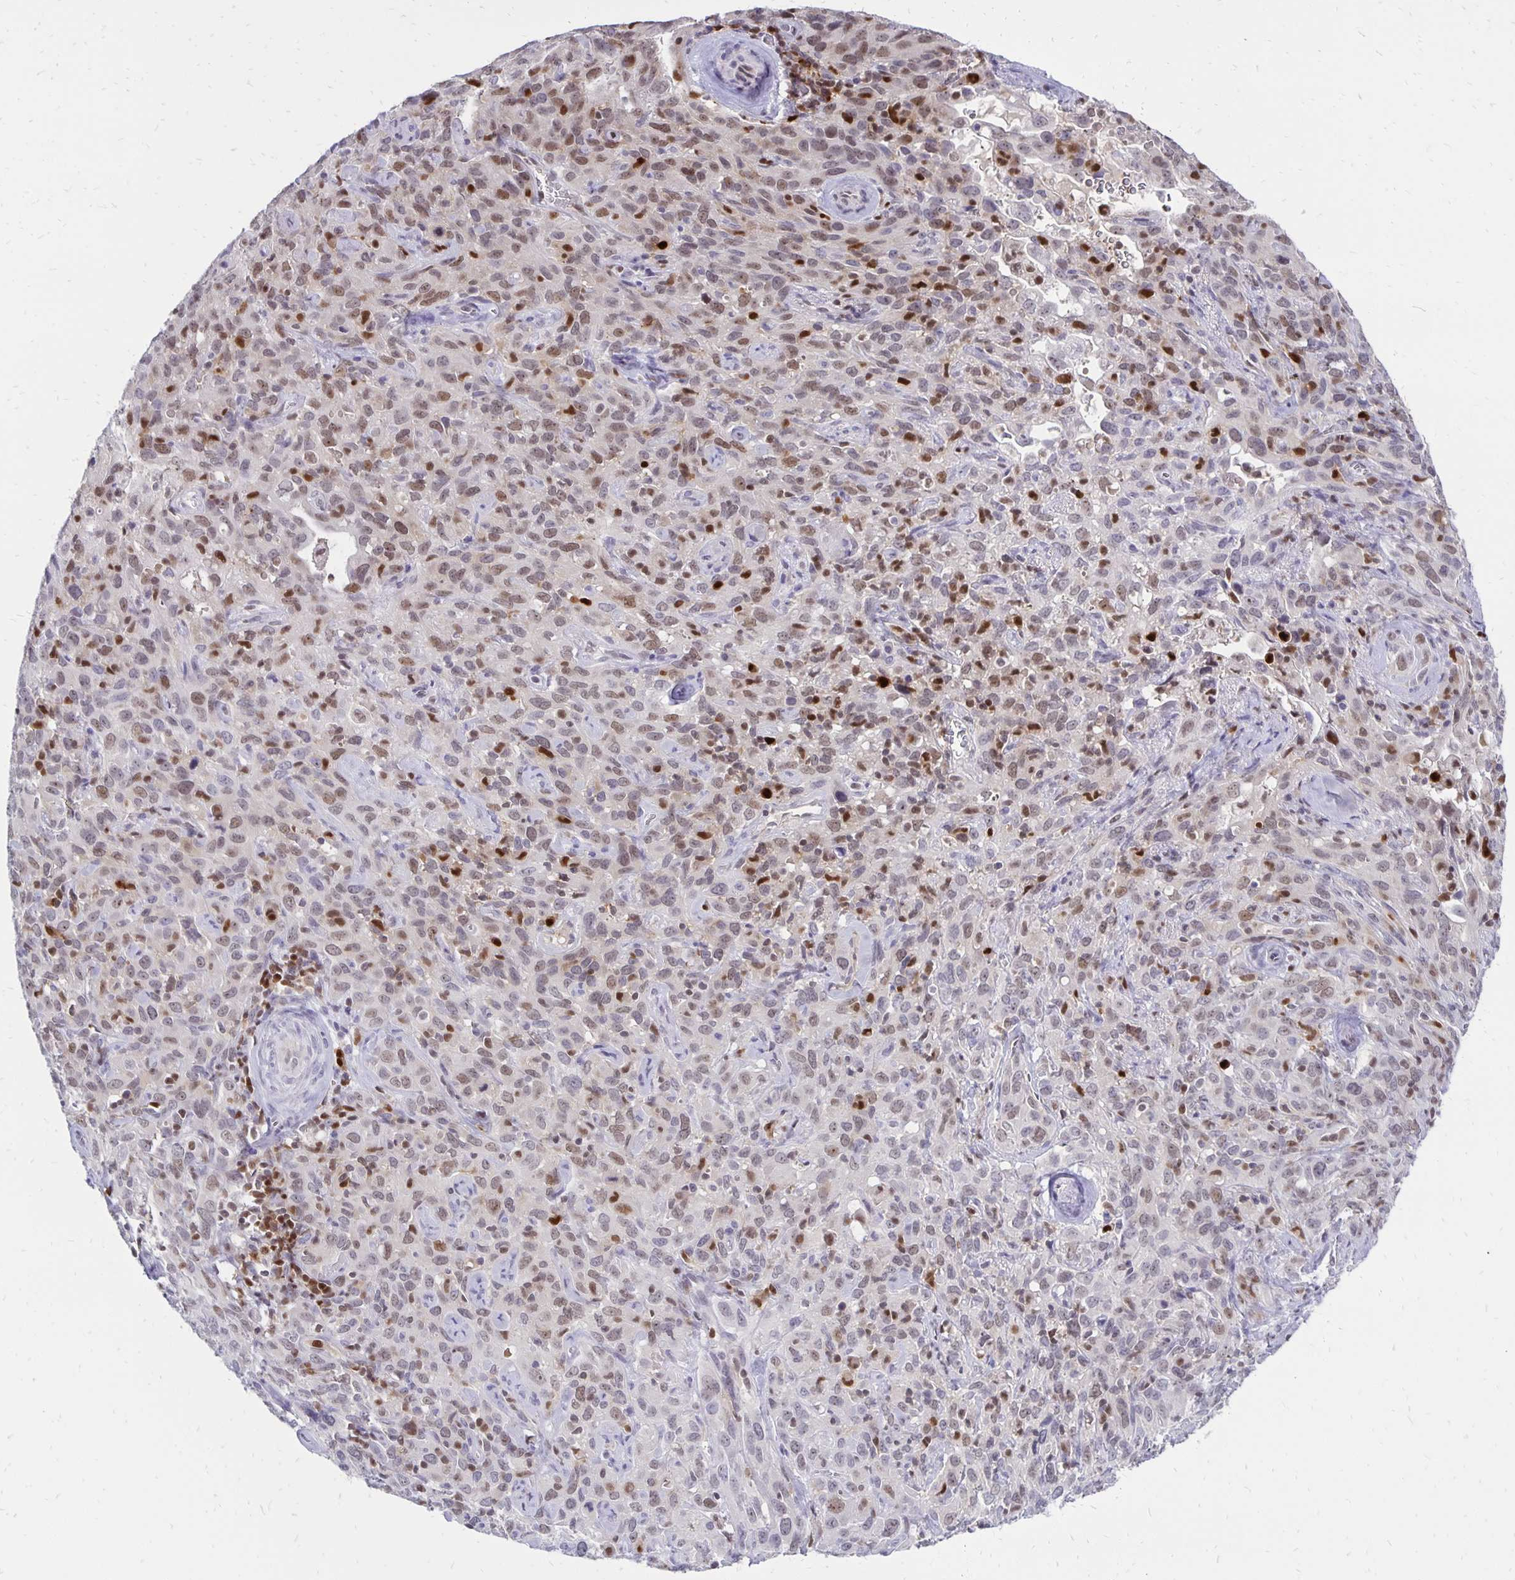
{"staining": {"intensity": "weak", "quantity": "25%-75%", "location": "nuclear"}, "tissue": "cervical cancer", "cell_type": "Tumor cells", "image_type": "cancer", "snomed": [{"axis": "morphology", "description": "Normal tissue, NOS"}, {"axis": "morphology", "description": "Squamous cell carcinoma, NOS"}, {"axis": "topography", "description": "Cervix"}], "caption": "This is an image of IHC staining of cervical squamous cell carcinoma, which shows weak expression in the nuclear of tumor cells.", "gene": "DCK", "patient": {"sex": "female", "age": 51}}